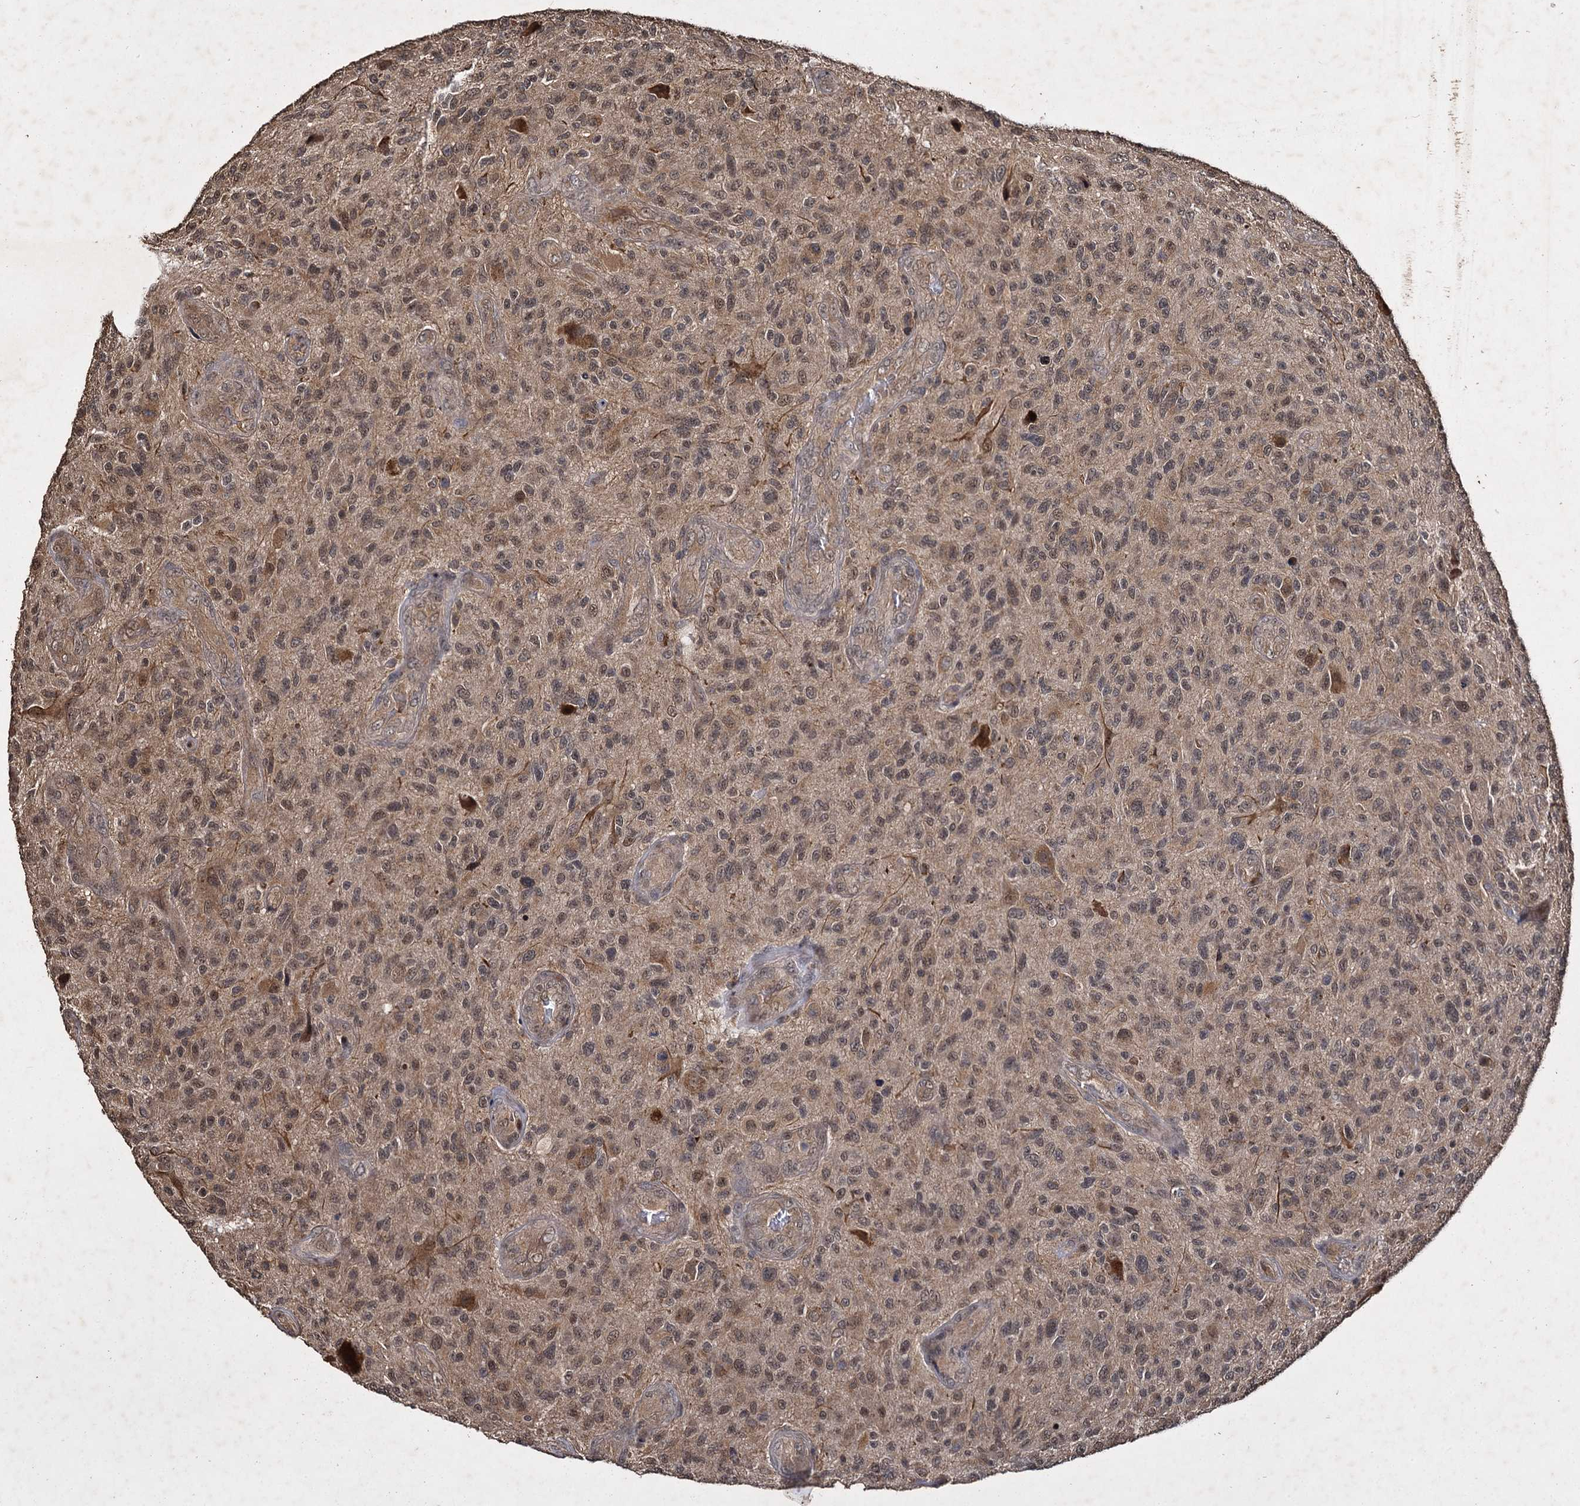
{"staining": {"intensity": "weak", "quantity": ">75%", "location": "nuclear"}, "tissue": "glioma", "cell_type": "Tumor cells", "image_type": "cancer", "snomed": [{"axis": "morphology", "description": "Glioma, malignant, High grade"}, {"axis": "topography", "description": "Brain"}], "caption": "Glioma stained with a brown dye demonstrates weak nuclear positive positivity in approximately >75% of tumor cells.", "gene": "SLC46A3", "patient": {"sex": "male", "age": 47}}